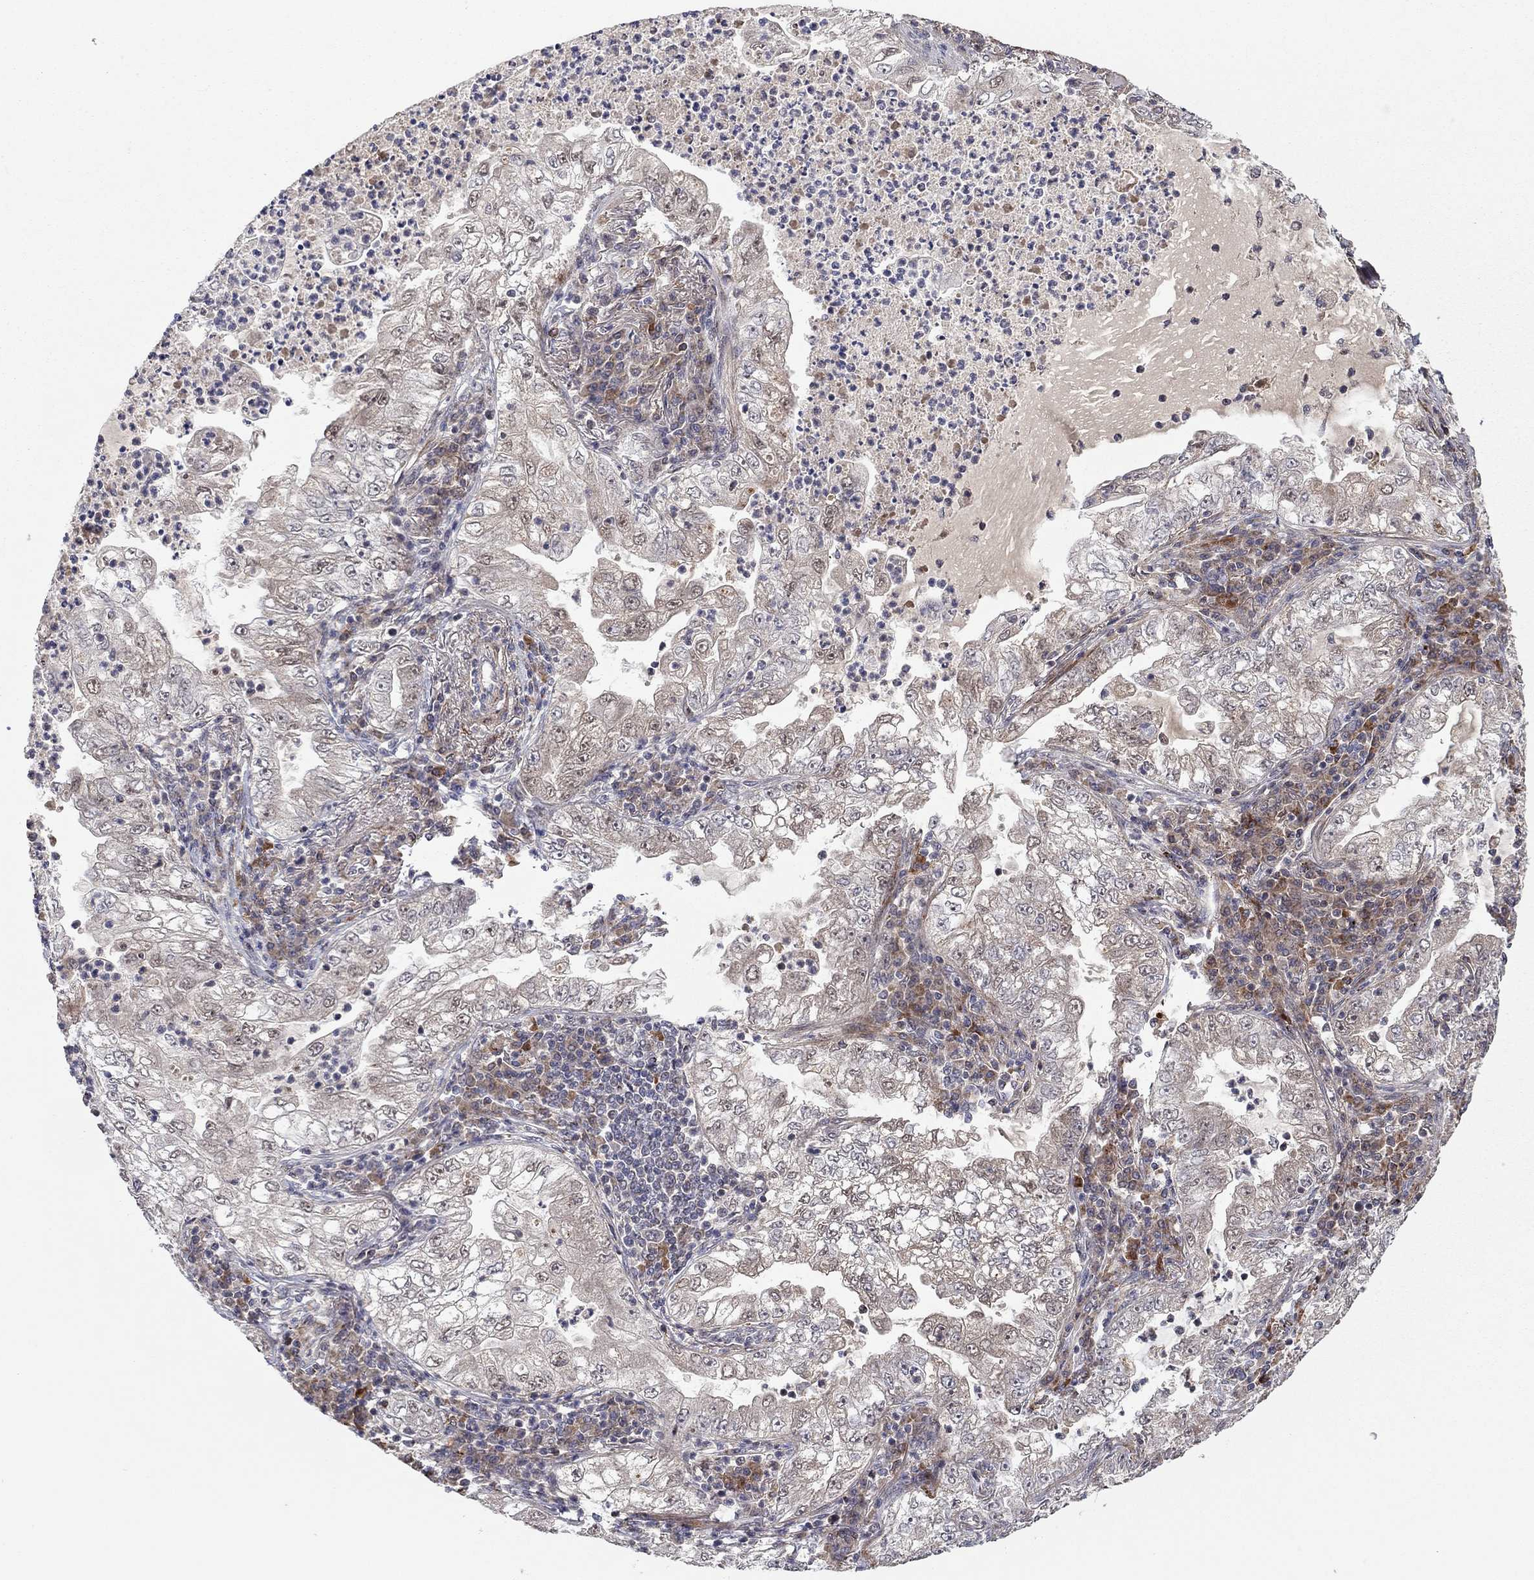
{"staining": {"intensity": "weak", "quantity": "25%-75%", "location": "cytoplasmic/membranous"}, "tissue": "lung cancer", "cell_type": "Tumor cells", "image_type": "cancer", "snomed": [{"axis": "morphology", "description": "Adenocarcinoma, NOS"}, {"axis": "topography", "description": "Lung"}], "caption": "Immunohistochemistry (IHC) of human lung cancer (adenocarcinoma) displays low levels of weak cytoplasmic/membranous expression in about 25%-75% of tumor cells.", "gene": "IDS", "patient": {"sex": "female", "age": 73}}